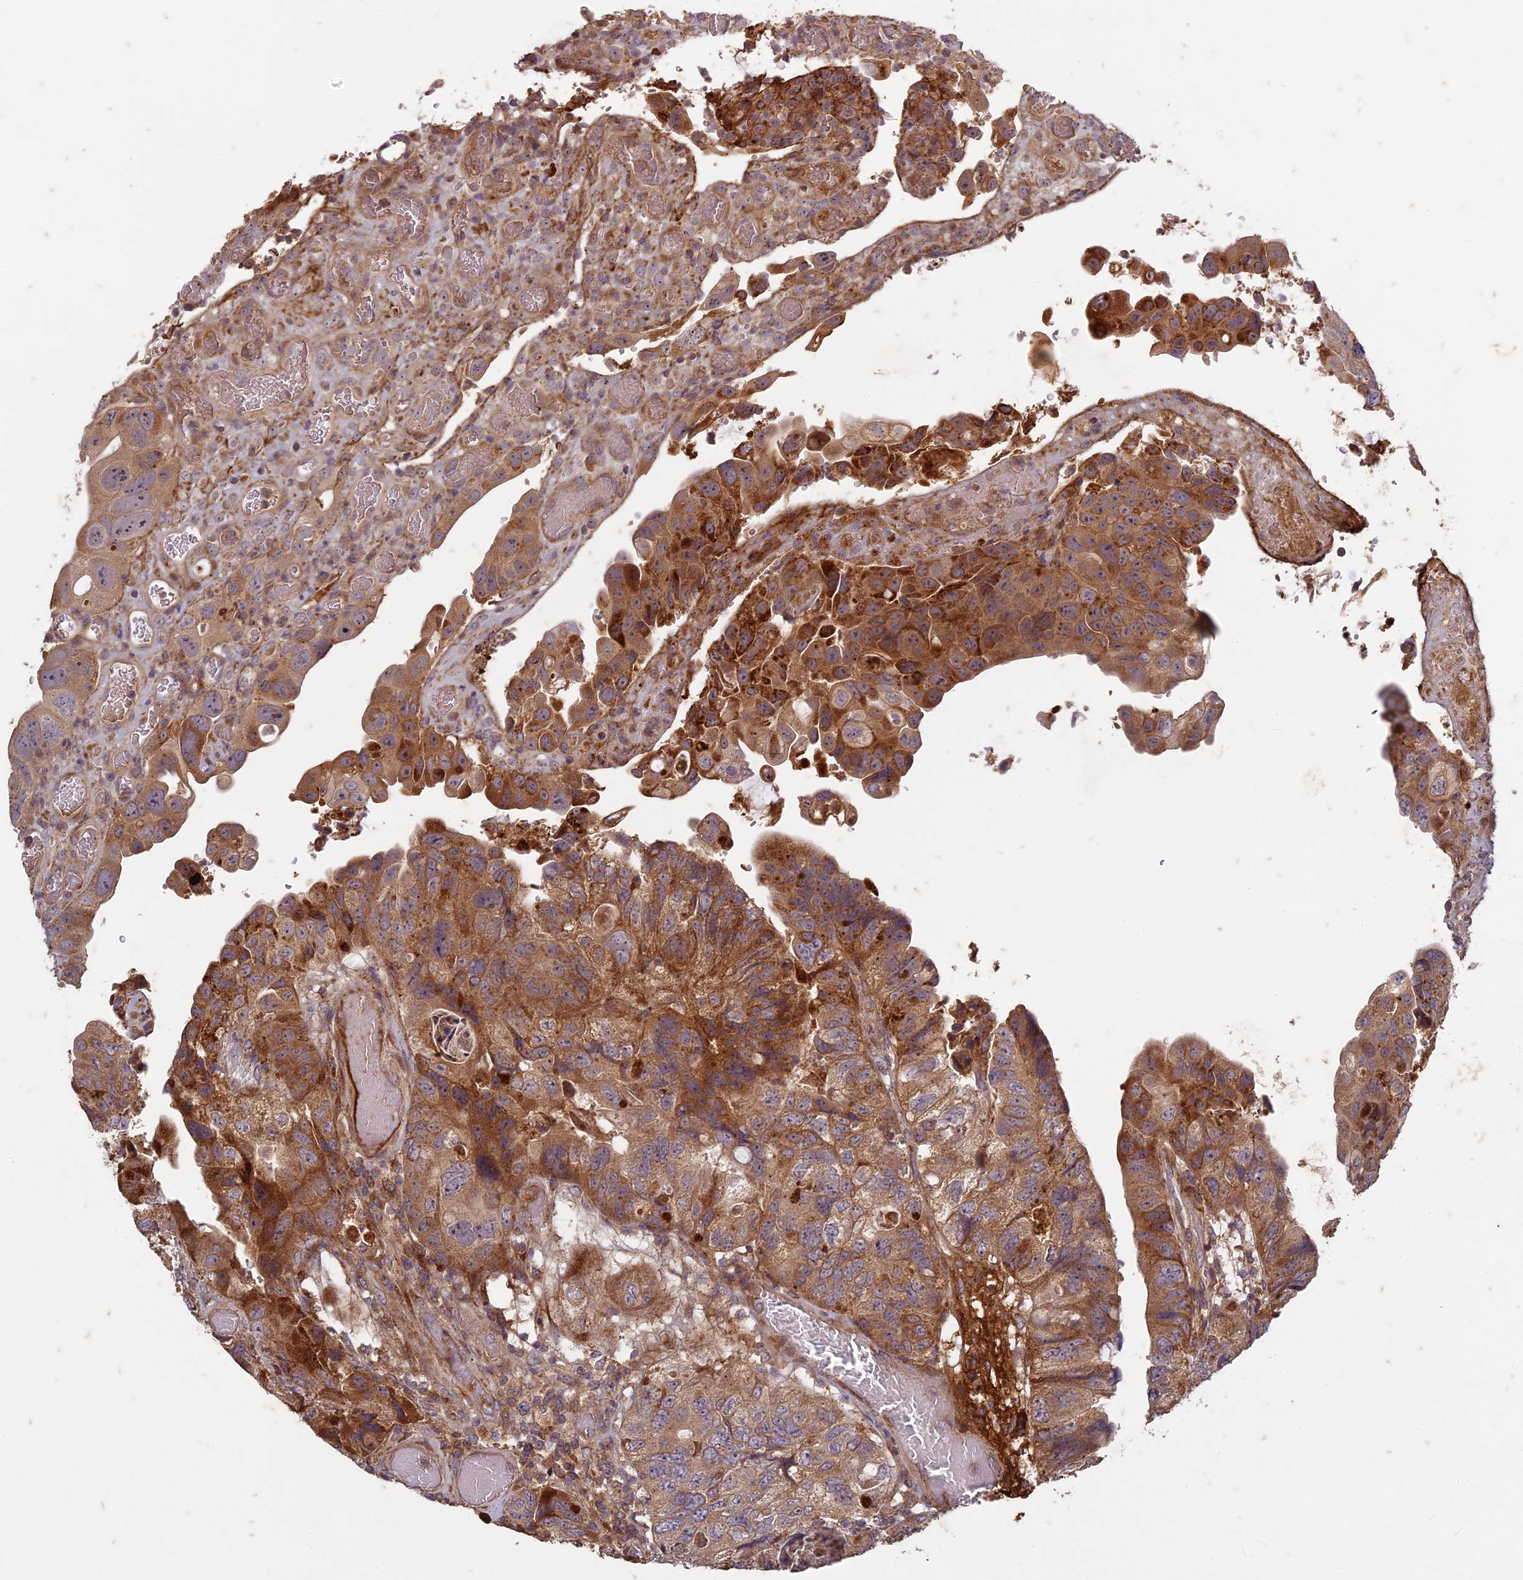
{"staining": {"intensity": "strong", "quantity": ">75%", "location": "cytoplasmic/membranous"}, "tissue": "colorectal cancer", "cell_type": "Tumor cells", "image_type": "cancer", "snomed": [{"axis": "morphology", "description": "Adenocarcinoma, NOS"}, {"axis": "topography", "description": "Rectum"}], "caption": "Immunohistochemical staining of colorectal adenocarcinoma displays high levels of strong cytoplasmic/membranous staining in about >75% of tumor cells.", "gene": "TCF25", "patient": {"sex": "male", "age": 63}}